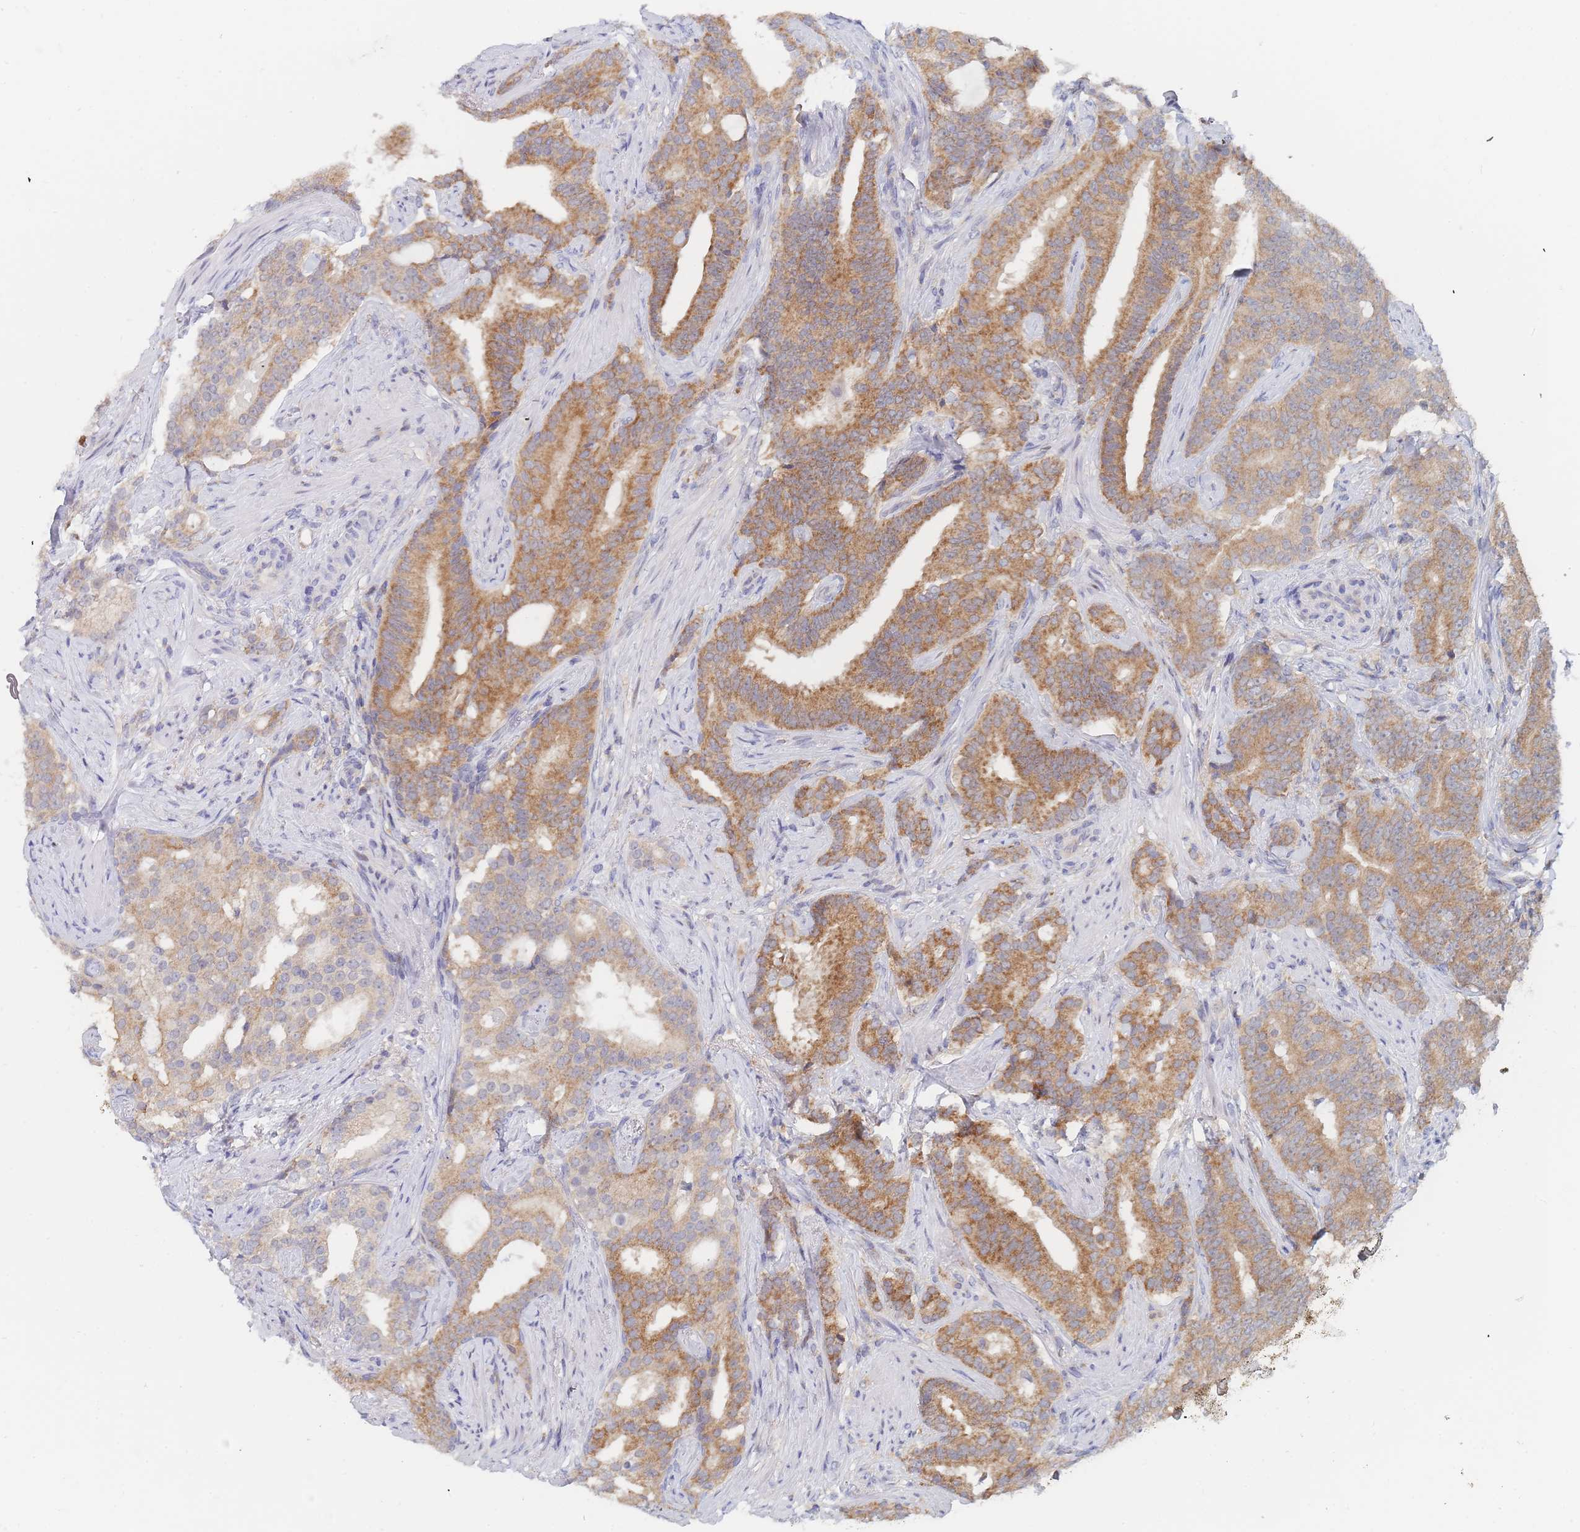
{"staining": {"intensity": "moderate", "quantity": ">75%", "location": "cytoplasmic/membranous"}, "tissue": "prostate cancer", "cell_type": "Tumor cells", "image_type": "cancer", "snomed": [{"axis": "morphology", "description": "Adenocarcinoma, High grade"}, {"axis": "topography", "description": "Prostate"}], "caption": "Protein analysis of prostate cancer (adenocarcinoma (high-grade)) tissue reveals moderate cytoplasmic/membranous expression in about >75% of tumor cells. The protein is stained brown, and the nuclei are stained in blue (DAB IHC with brightfield microscopy, high magnification).", "gene": "PPP6C", "patient": {"sex": "male", "age": 64}}